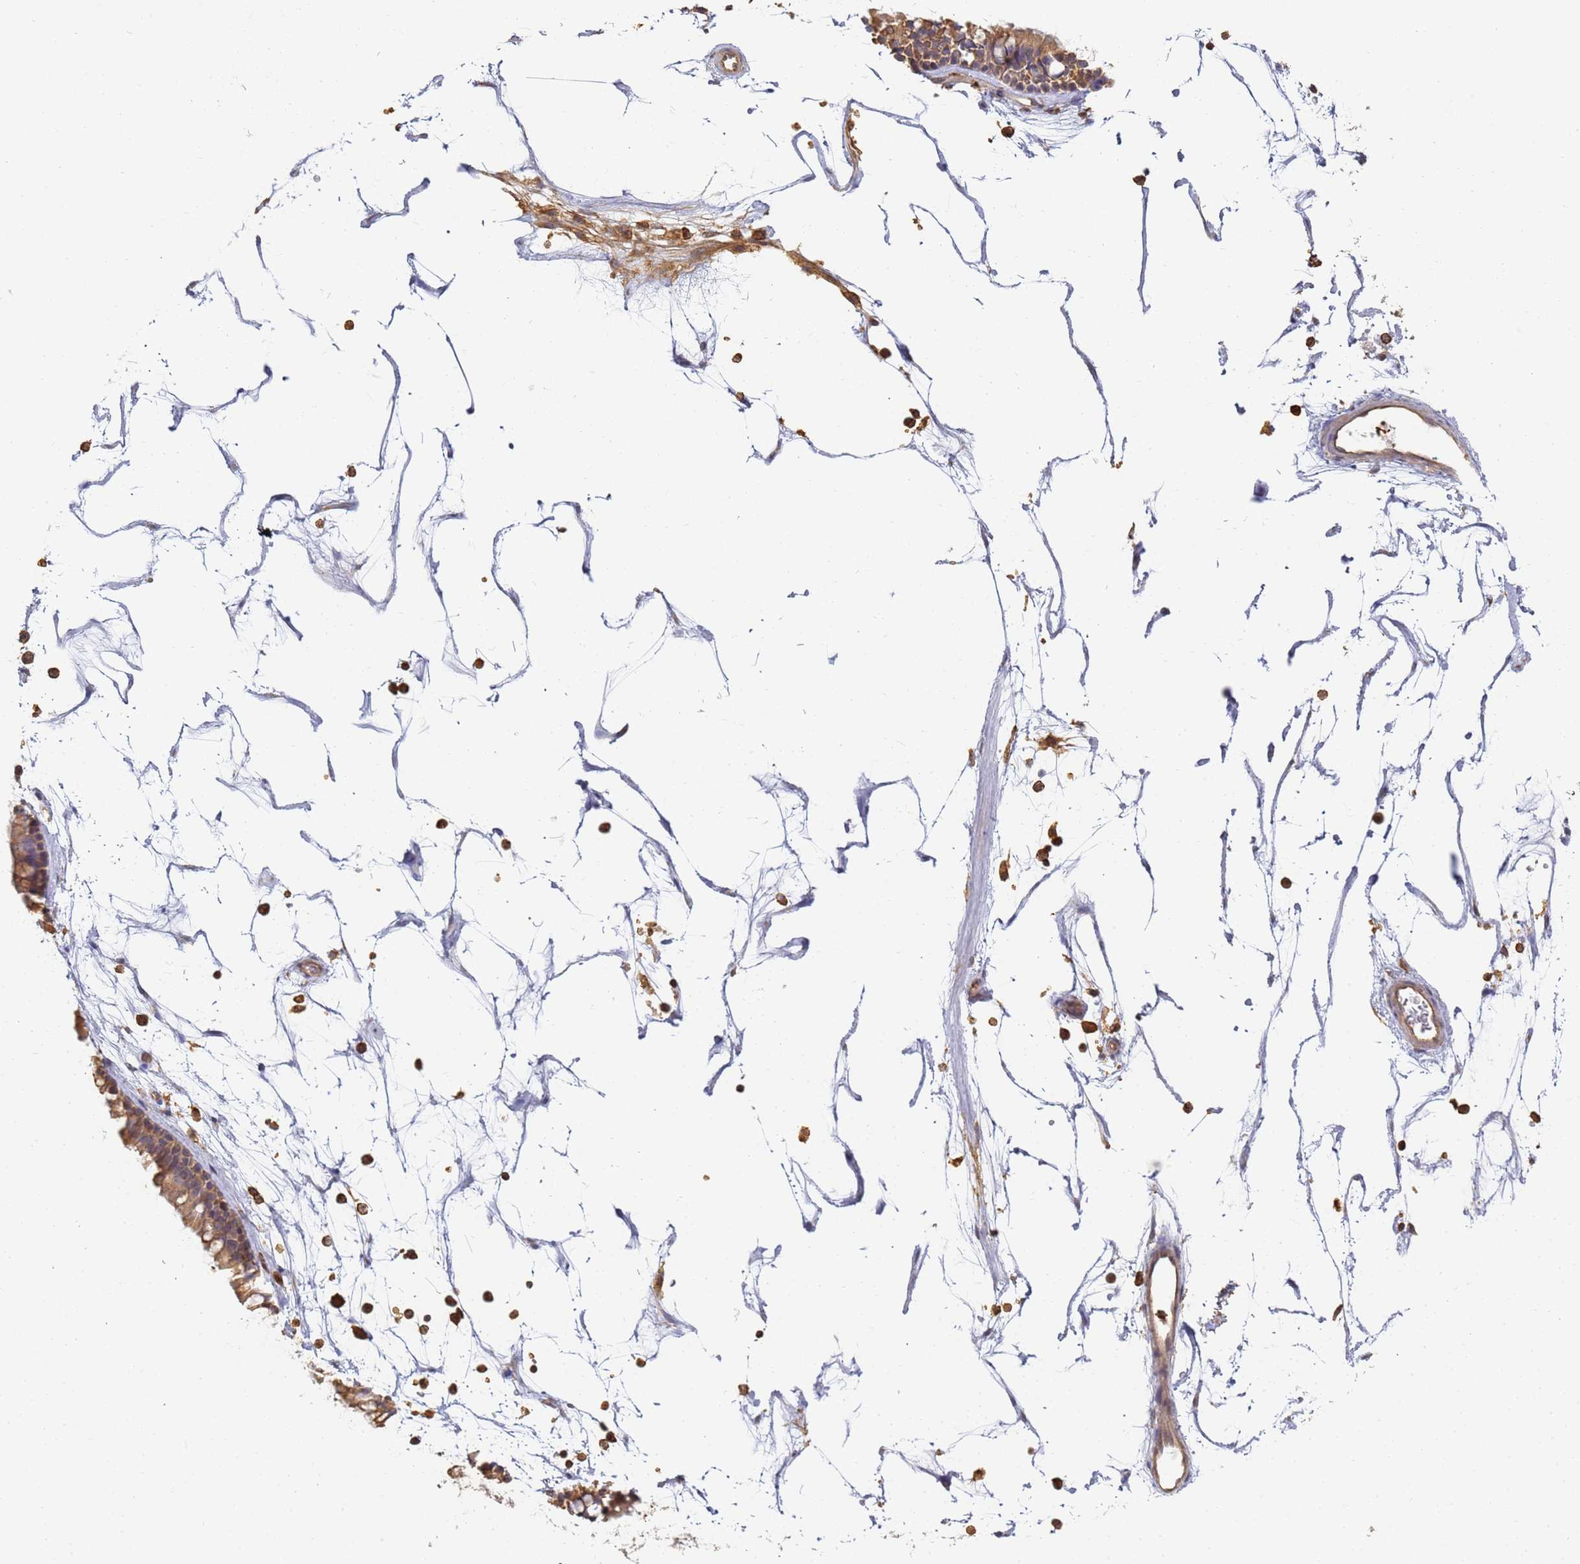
{"staining": {"intensity": "moderate", "quantity": ">75%", "location": "cytoplasmic/membranous"}, "tissue": "nasopharynx", "cell_type": "Respiratory epithelial cells", "image_type": "normal", "snomed": [{"axis": "morphology", "description": "Normal tissue, NOS"}, {"axis": "topography", "description": "Nasopharynx"}], "caption": "Immunohistochemistry (IHC) (DAB (3,3'-diaminobenzidine)) staining of benign nasopharynx shows moderate cytoplasmic/membranous protein positivity in about >75% of respiratory epithelial cells.", "gene": "BIN2", "patient": {"sex": "male", "age": 64}}